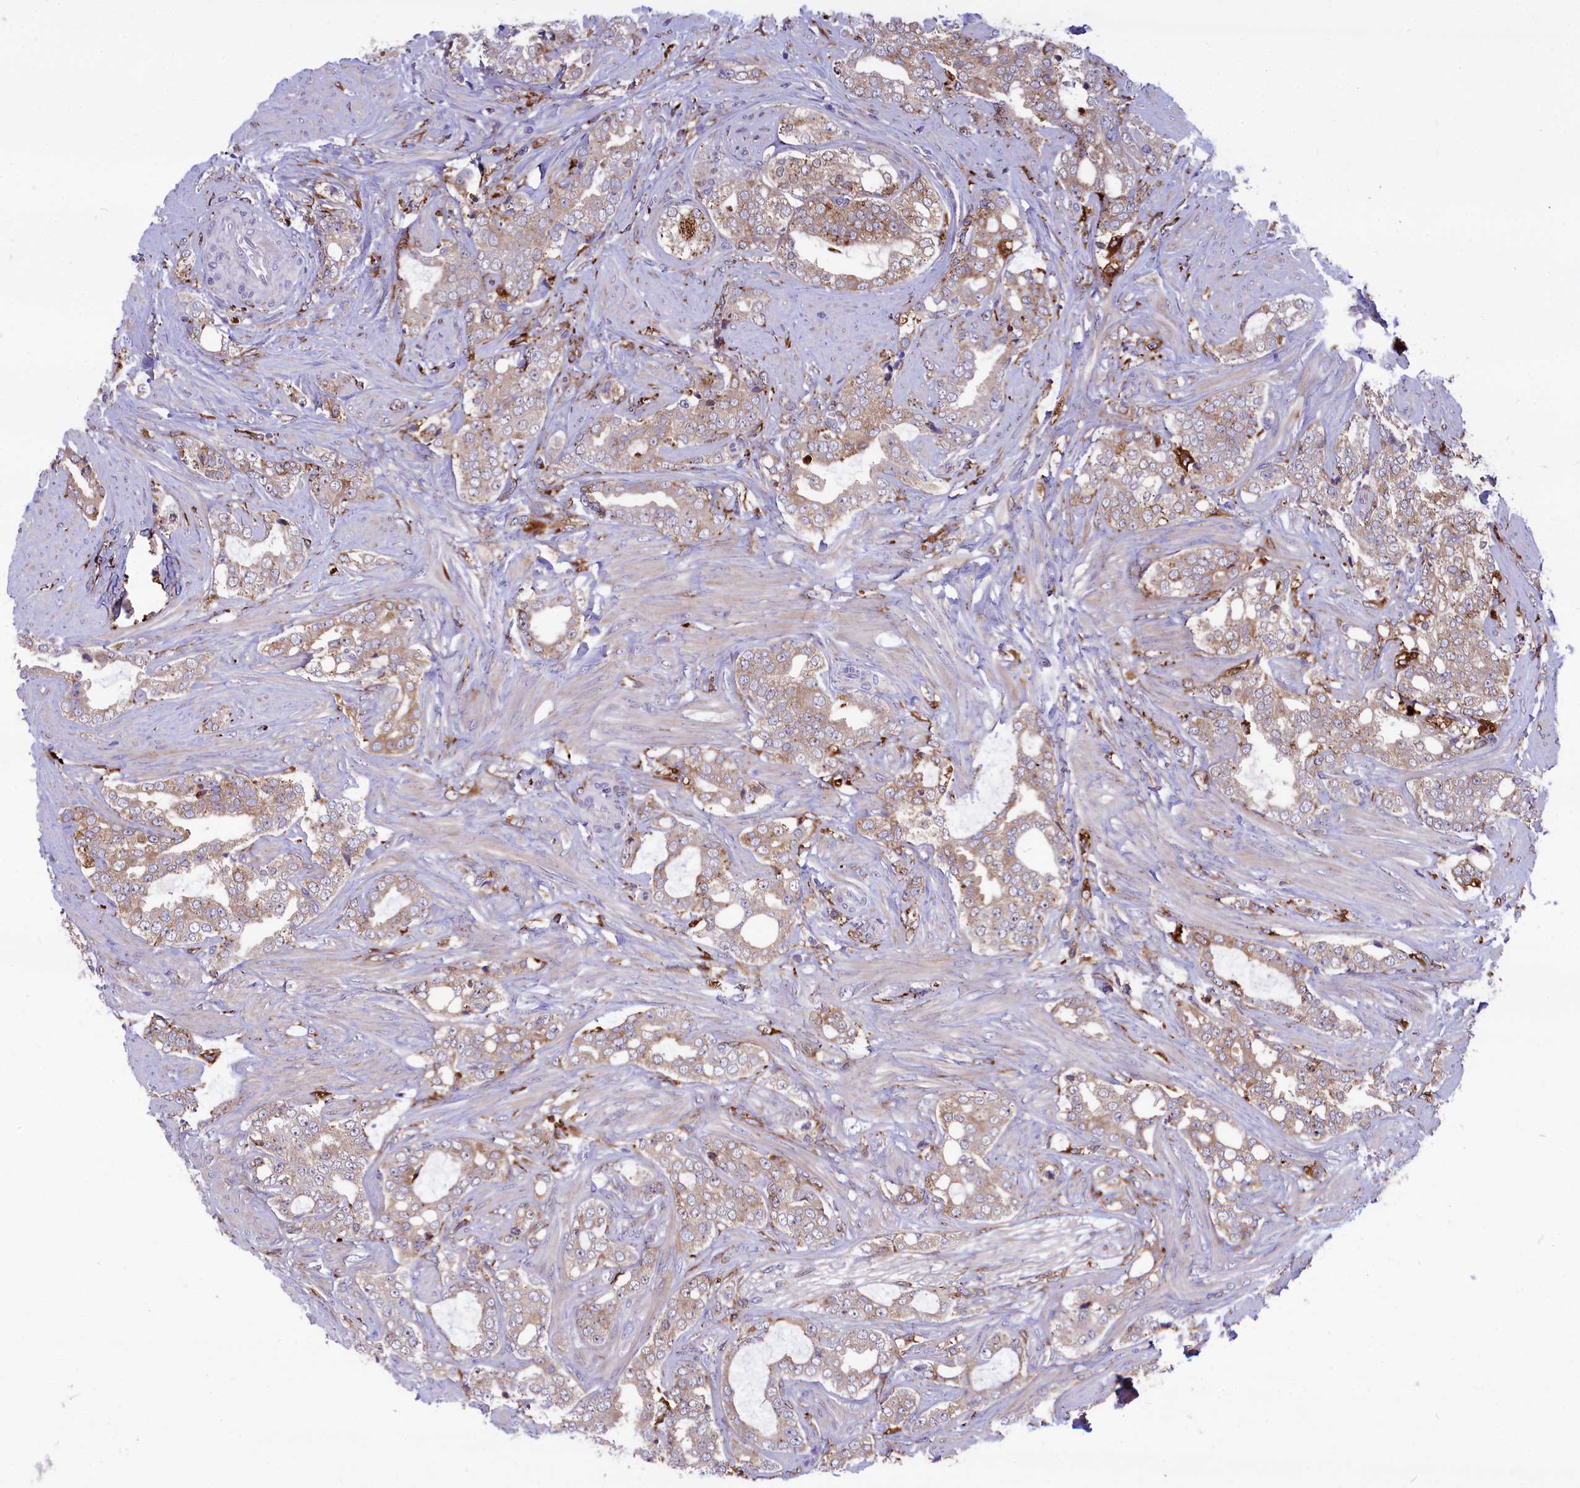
{"staining": {"intensity": "moderate", "quantity": ">75%", "location": "cytoplasmic/membranous"}, "tissue": "prostate cancer", "cell_type": "Tumor cells", "image_type": "cancer", "snomed": [{"axis": "morphology", "description": "Adenocarcinoma, High grade"}, {"axis": "topography", "description": "Prostate"}], "caption": "Adenocarcinoma (high-grade) (prostate) stained with a protein marker exhibits moderate staining in tumor cells.", "gene": "MAN2B1", "patient": {"sex": "male", "age": 64}}